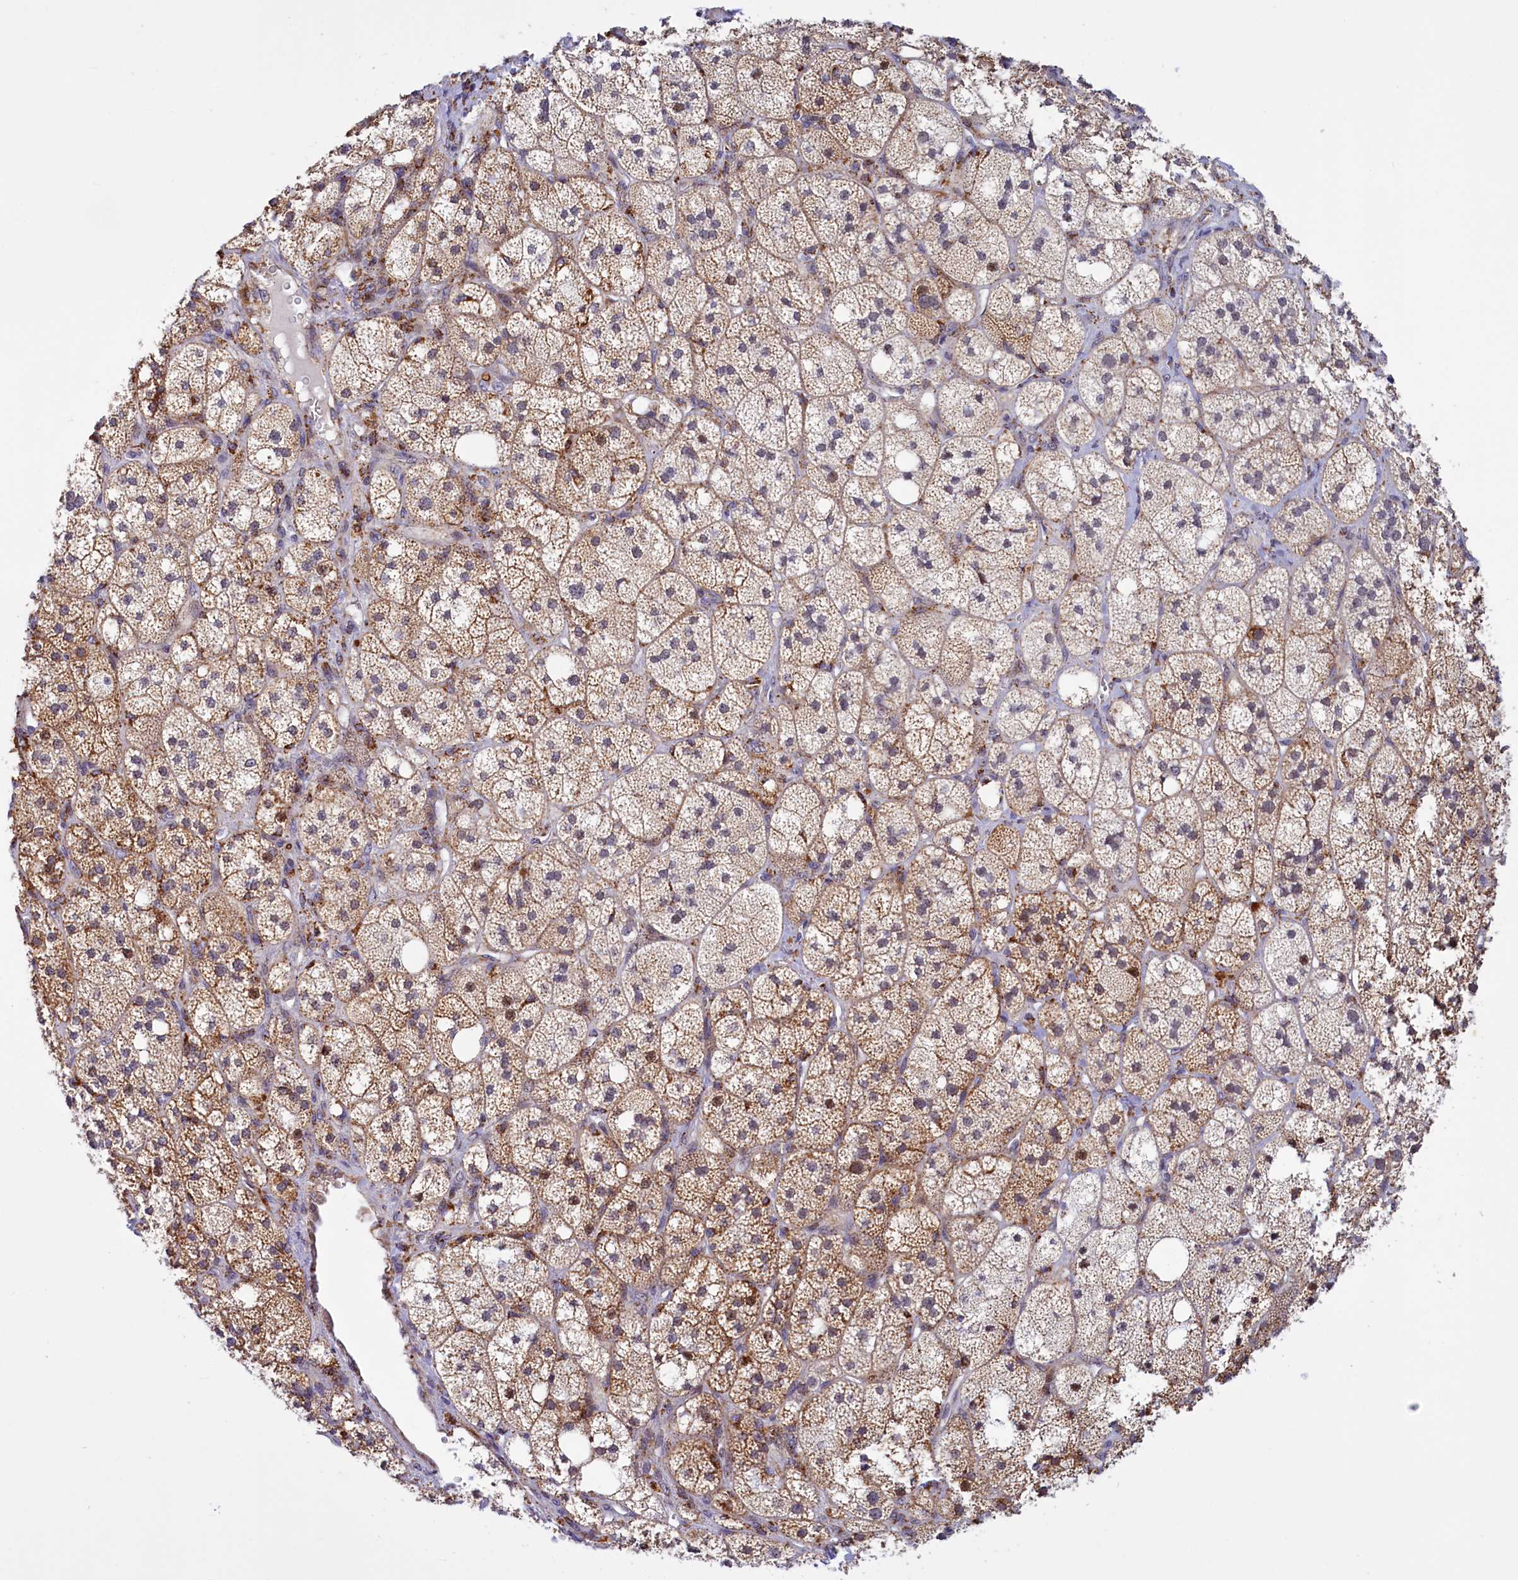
{"staining": {"intensity": "strong", "quantity": "<25%", "location": "cytoplasmic/membranous"}, "tissue": "adrenal gland", "cell_type": "Glandular cells", "image_type": "normal", "snomed": [{"axis": "morphology", "description": "Normal tissue, NOS"}, {"axis": "topography", "description": "Adrenal gland"}], "caption": "Immunohistochemical staining of benign adrenal gland displays strong cytoplasmic/membranous protein expression in about <25% of glandular cells. The staining is performed using DAB (3,3'-diaminobenzidine) brown chromogen to label protein expression. The nuclei are counter-stained blue using hematoxylin.", "gene": "DYNC2H1", "patient": {"sex": "male", "age": 61}}